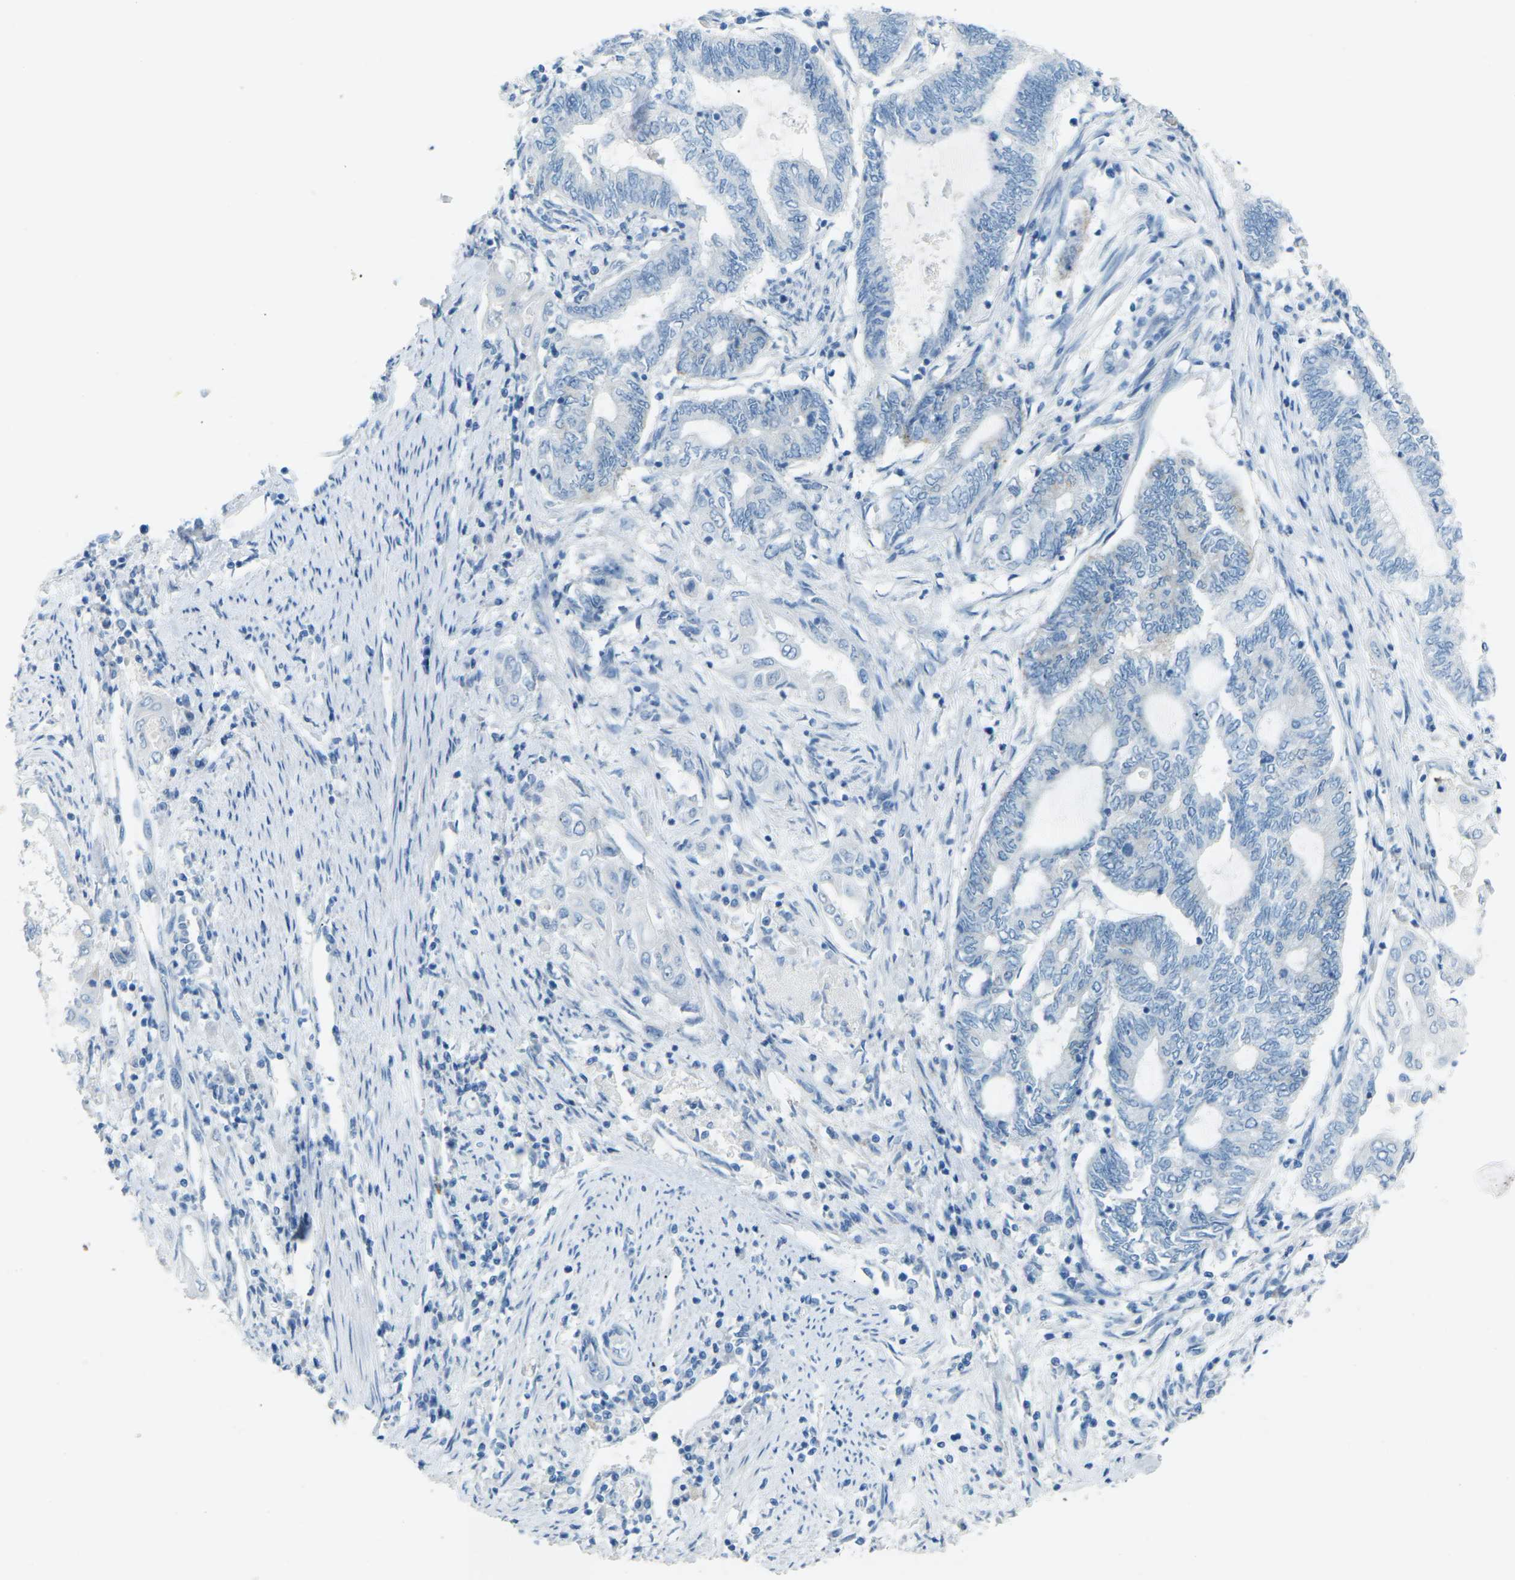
{"staining": {"intensity": "negative", "quantity": "none", "location": "none"}, "tissue": "endometrial cancer", "cell_type": "Tumor cells", "image_type": "cancer", "snomed": [{"axis": "morphology", "description": "Adenocarcinoma, NOS"}, {"axis": "topography", "description": "Uterus"}, {"axis": "topography", "description": "Endometrium"}], "caption": "Tumor cells show no significant protein staining in endometrial adenocarcinoma.", "gene": "CDH16", "patient": {"sex": "female", "age": 70}}